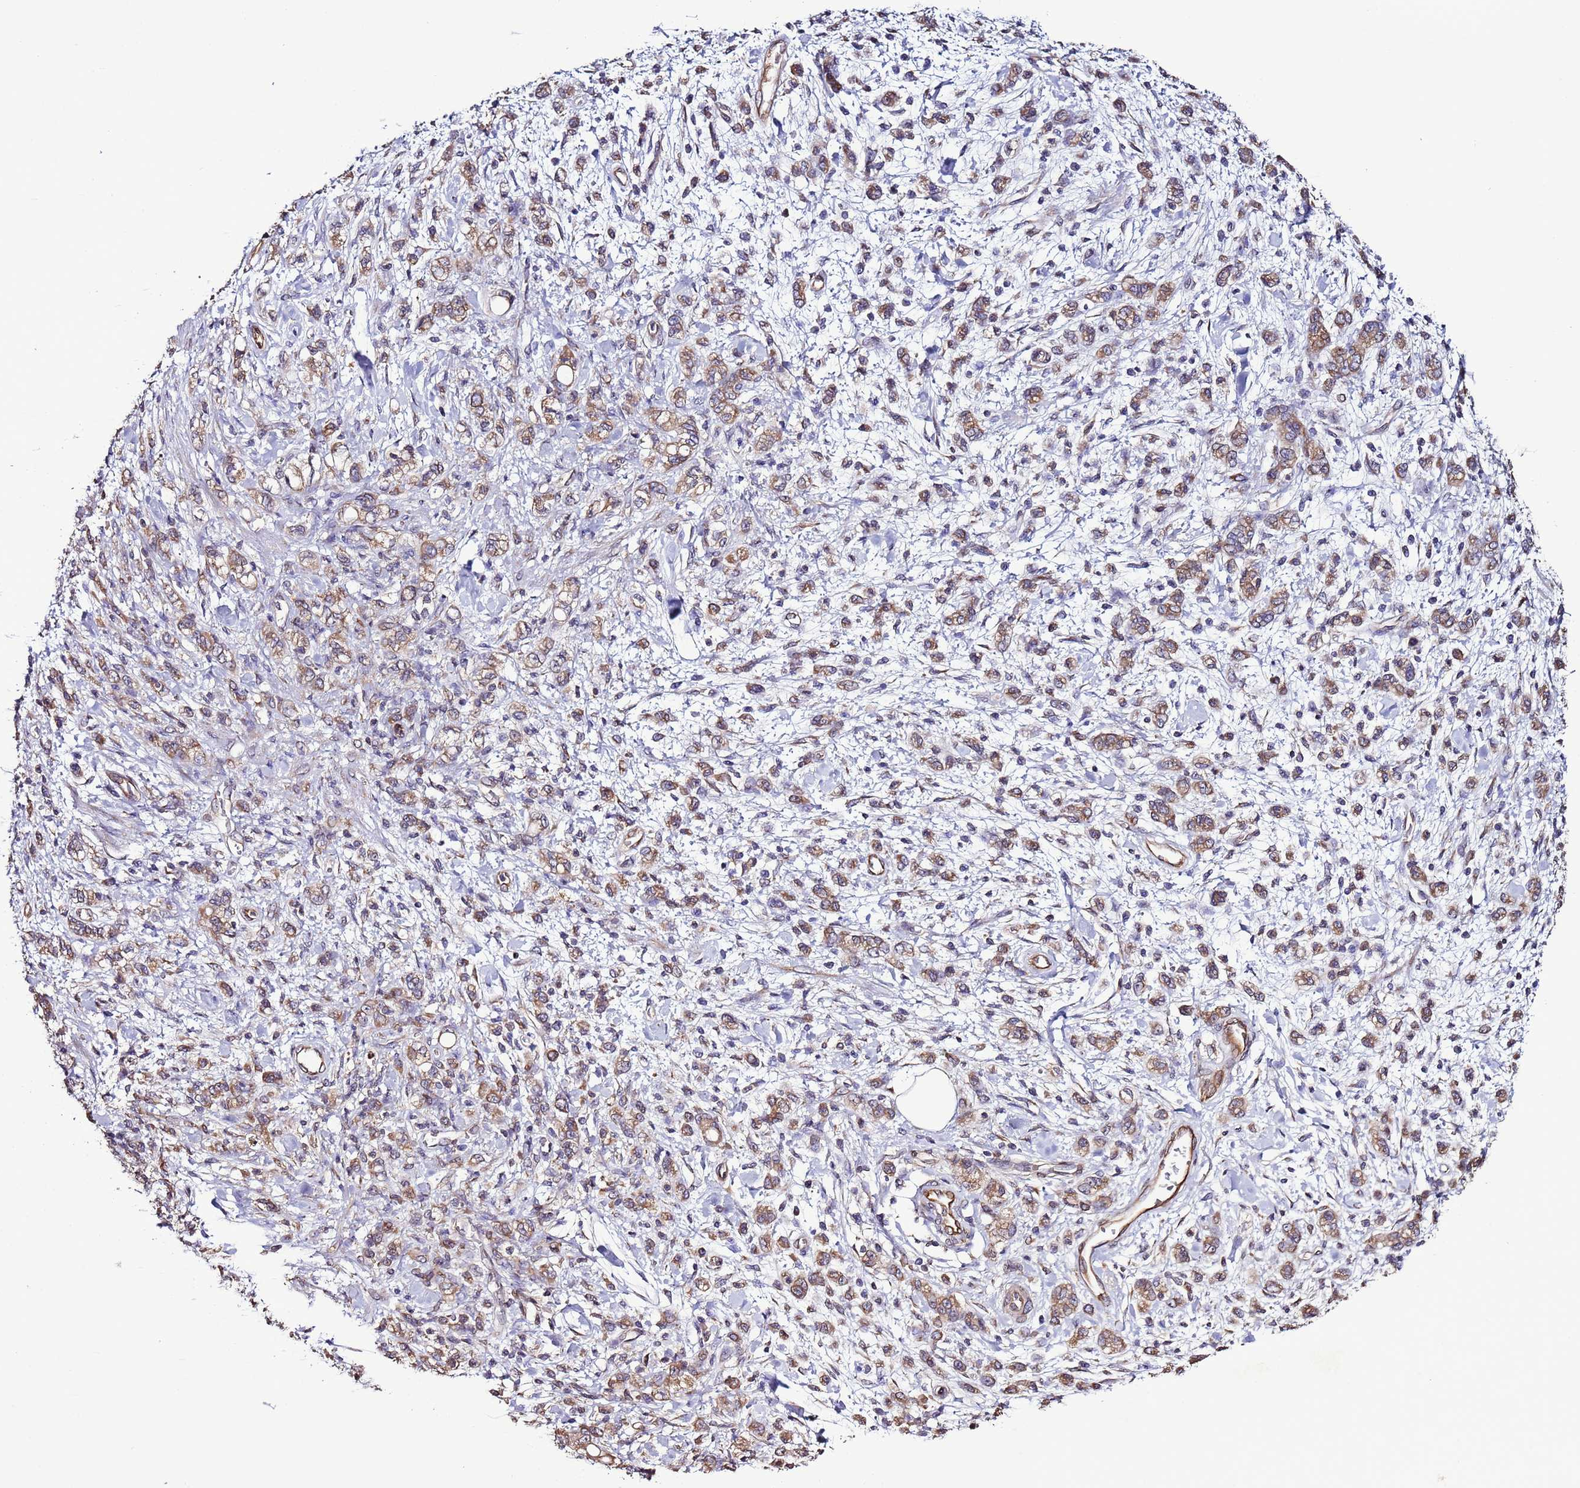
{"staining": {"intensity": "moderate", "quantity": ">75%", "location": "cytoplasmic/membranous"}, "tissue": "stomach cancer", "cell_type": "Tumor cells", "image_type": "cancer", "snomed": [{"axis": "morphology", "description": "Adenocarcinoma, NOS"}, {"axis": "topography", "description": "Stomach"}], "caption": "A brown stain shows moderate cytoplasmic/membranous staining of a protein in stomach adenocarcinoma tumor cells.", "gene": "SLC41A3", "patient": {"sex": "male", "age": 77}}